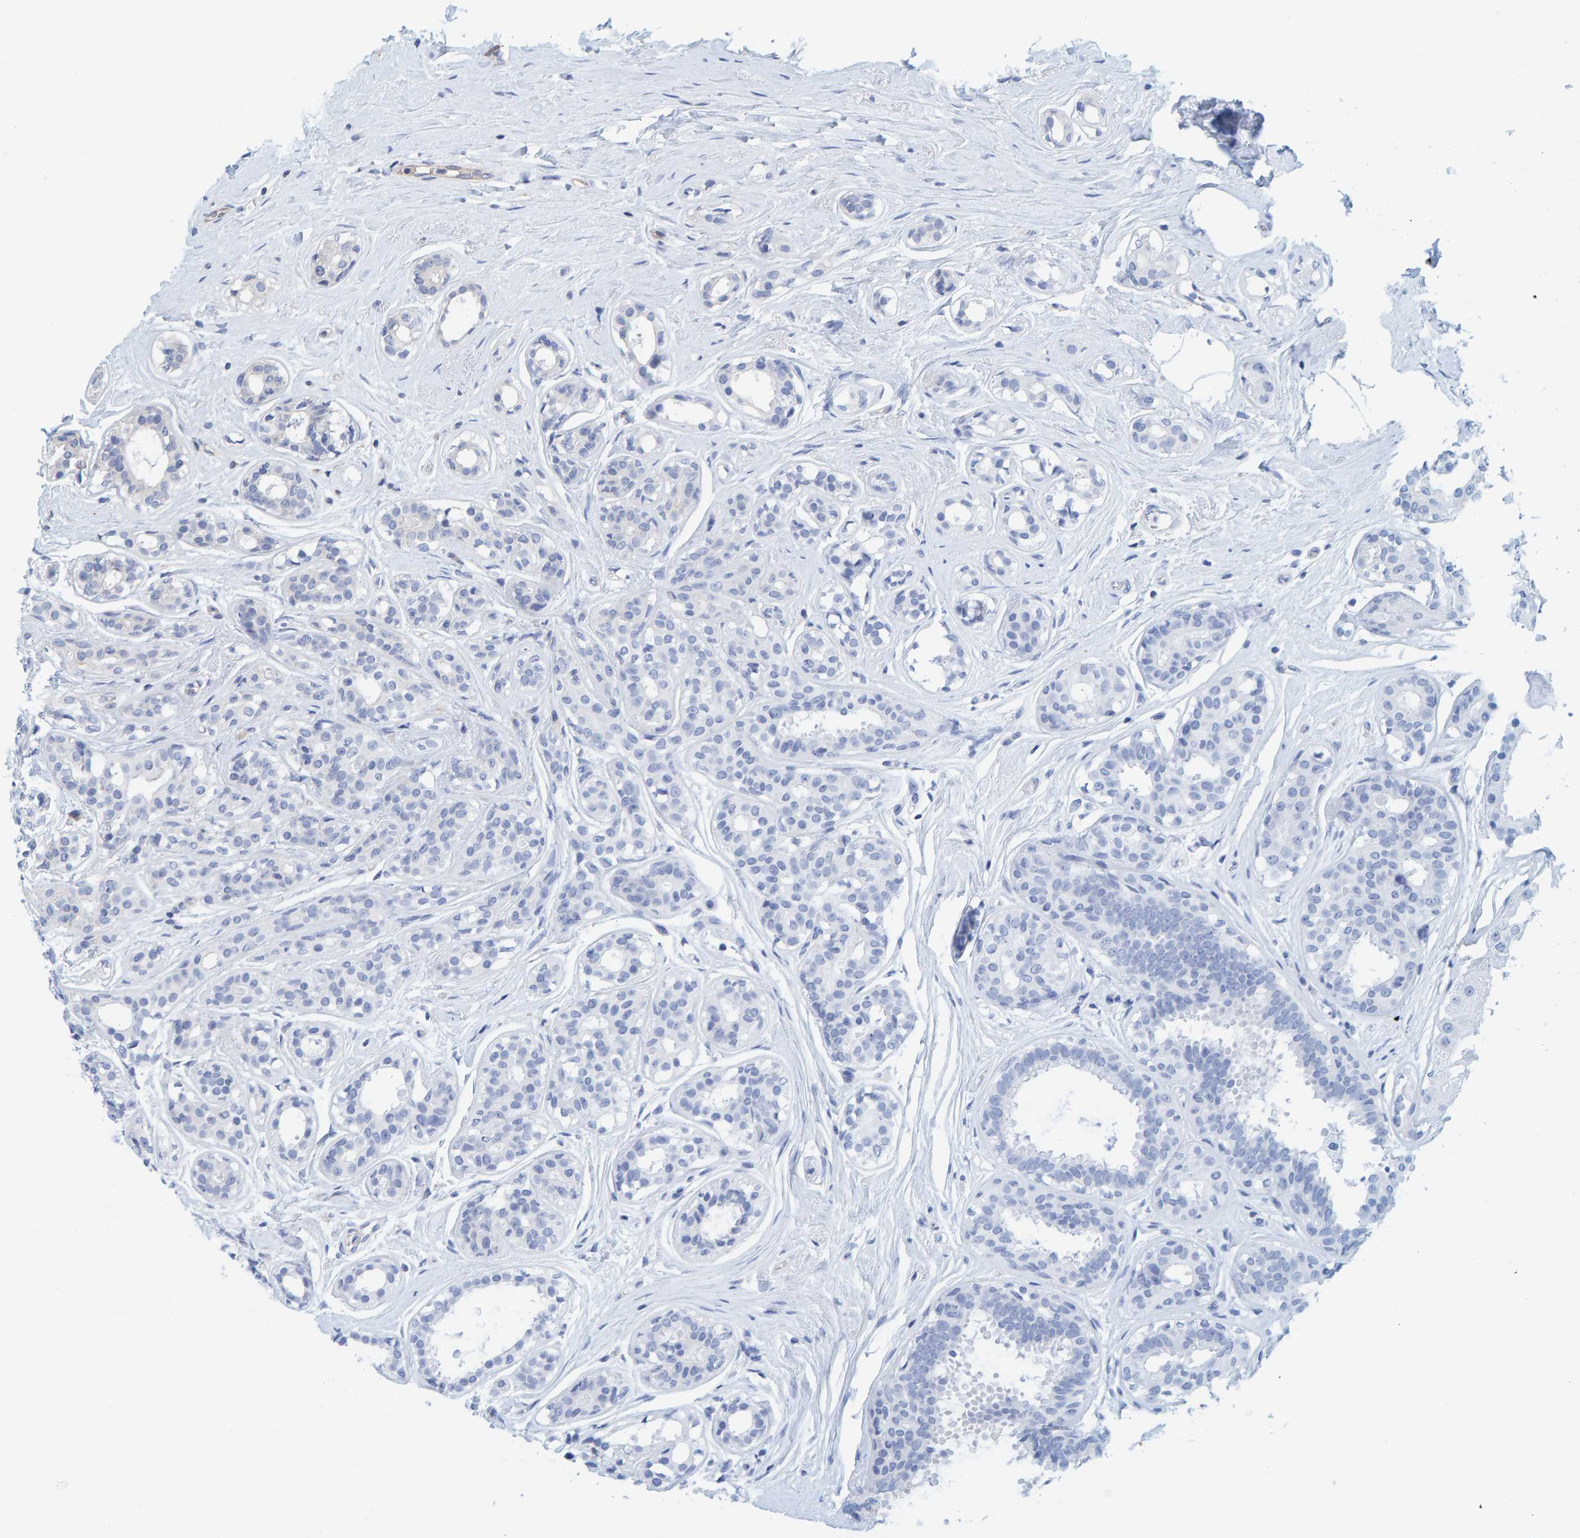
{"staining": {"intensity": "negative", "quantity": "none", "location": "none"}, "tissue": "breast cancer", "cell_type": "Tumor cells", "image_type": "cancer", "snomed": [{"axis": "morphology", "description": "Duct carcinoma"}, {"axis": "topography", "description": "Breast"}], "caption": "High magnification brightfield microscopy of breast cancer stained with DAB (3,3'-diaminobenzidine) (brown) and counterstained with hematoxylin (blue): tumor cells show no significant staining.", "gene": "PRKD2", "patient": {"sex": "female", "age": 55}}